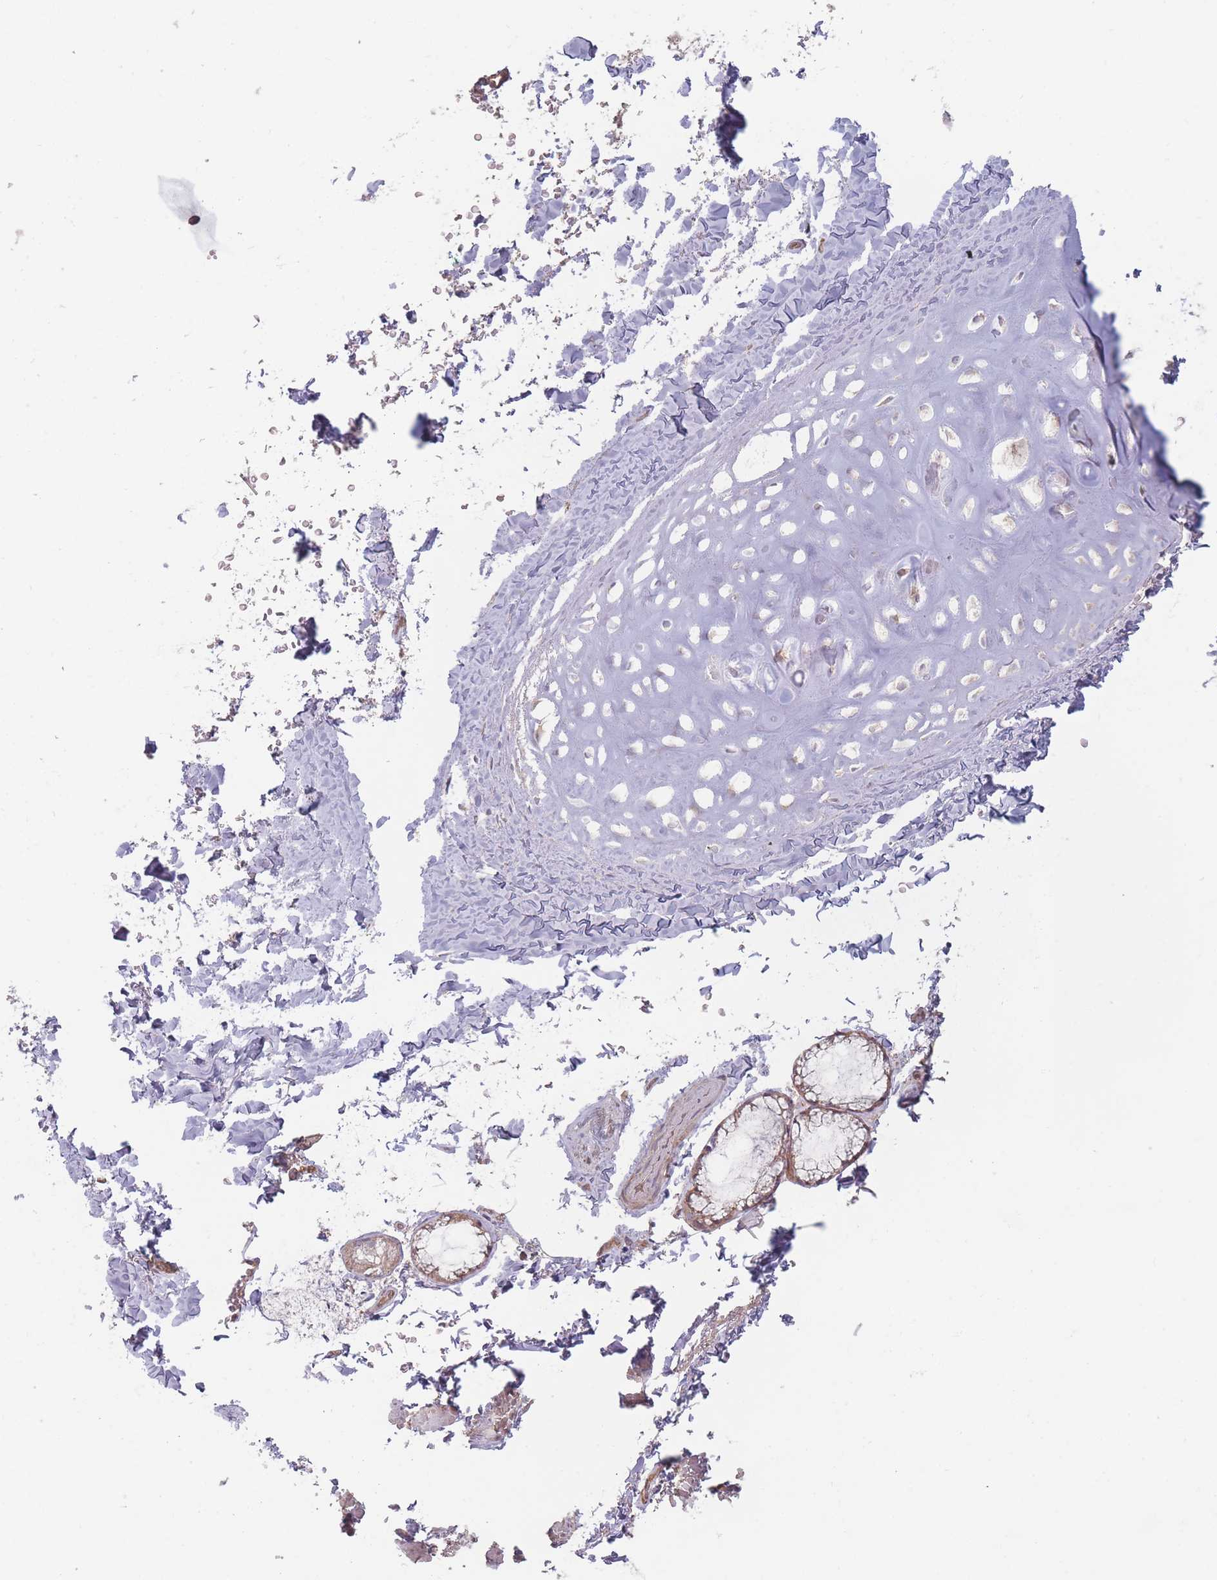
{"staining": {"intensity": "weak", "quantity": "25%-75%", "location": "cytoplasmic/membranous"}, "tissue": "soft tissue", "cell_type": "Chondrocytes", "image_type": "normal", "snomed": [{"axis": "morphology", "description": "Normal tissue, NOS"}, {"axis": "topography", "description": "Cartilage tissue"}], "caption": "Protein staining demonstrates weak cytoplasmic/membranous staining in about 25%-75% of chondrocytes in normal soft tissue.", "gene": "ATP5MGL", "patient": {"sex": "male", "age": 66}}